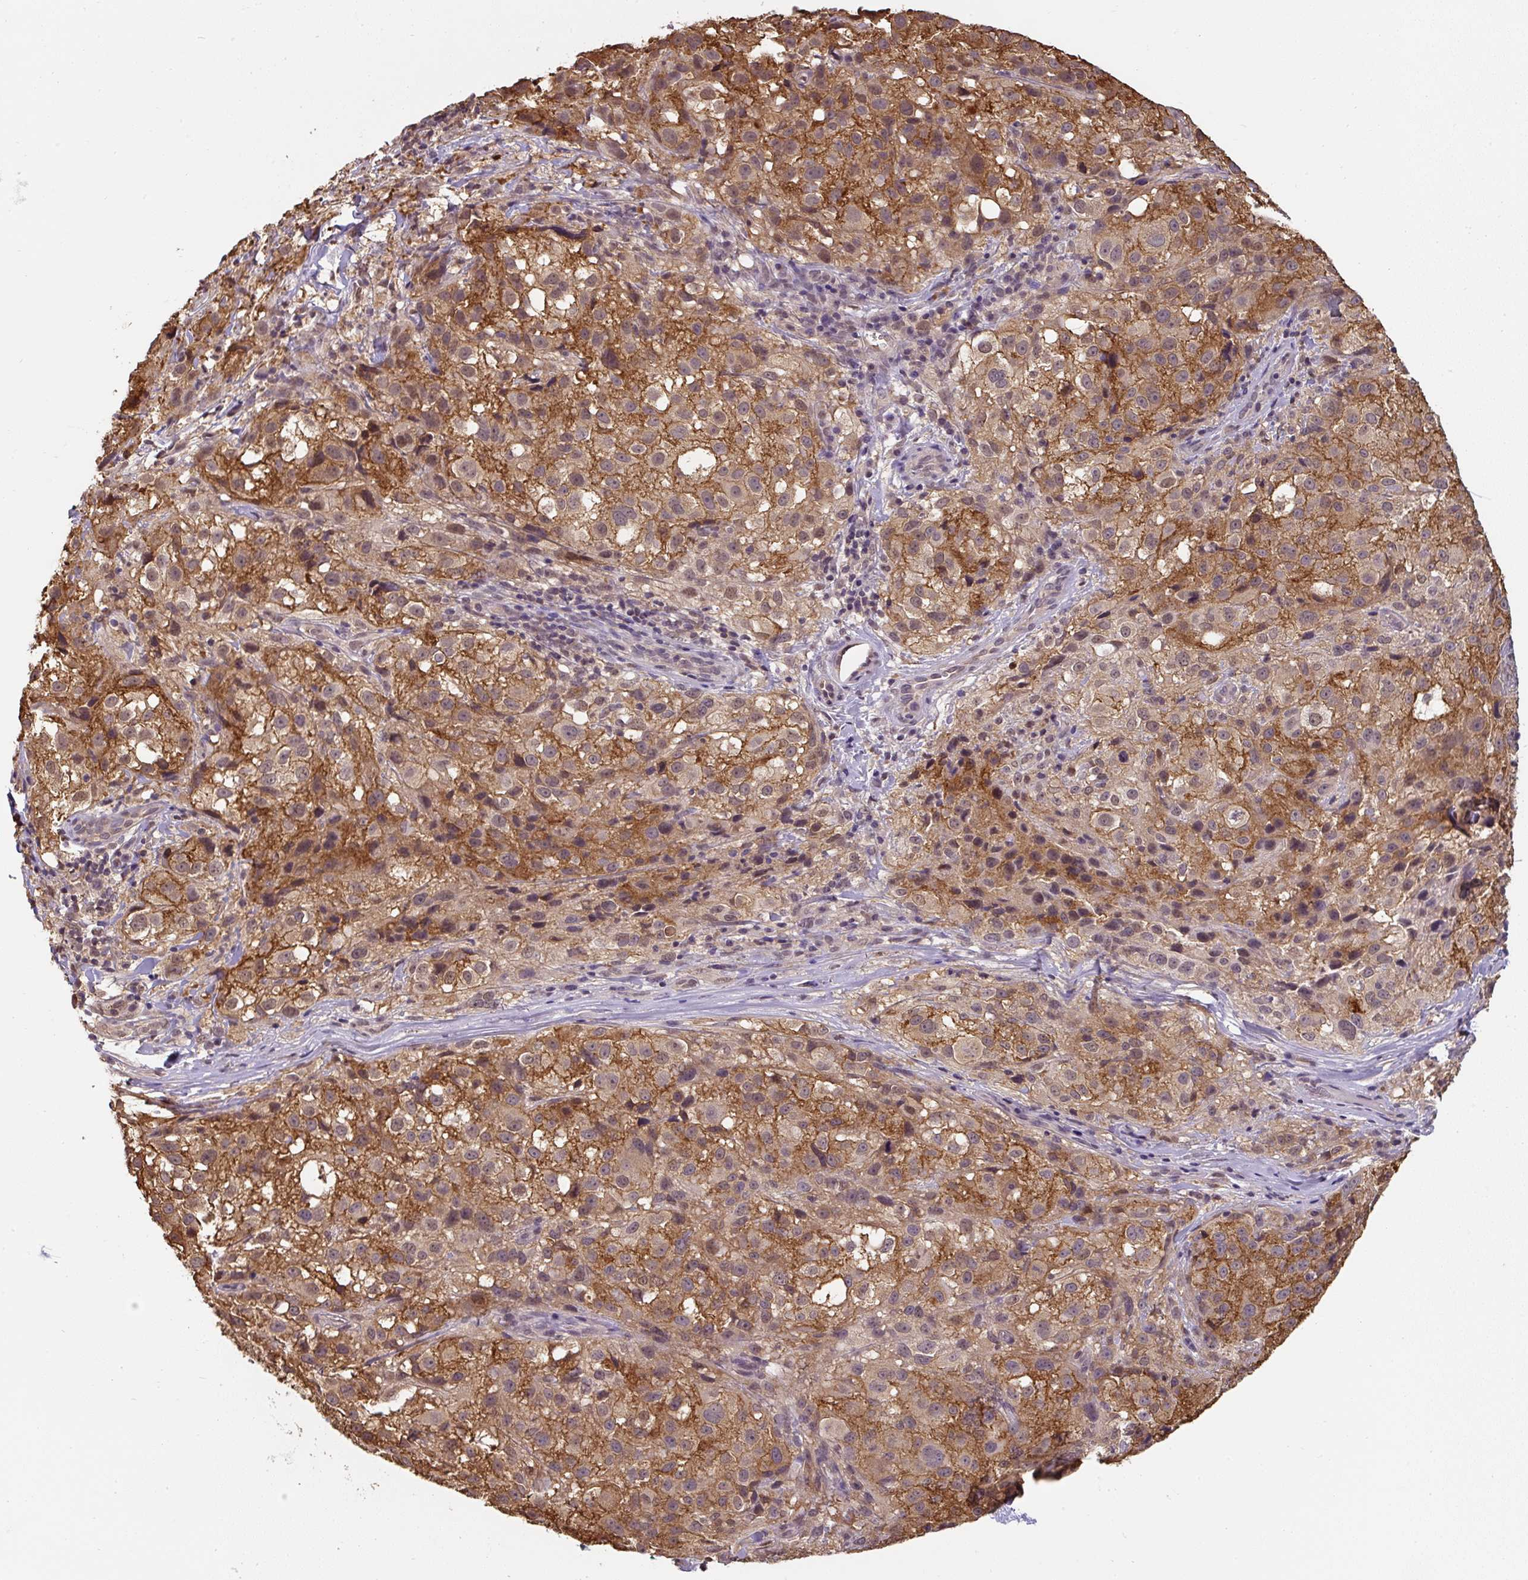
{"staining": {"intensity": "moderate", "quantity": ">75%", "location": "cytoplasmic/membranous"}, "tissue": "melanoma", "cell_type": "Tumor cells", "image_type": "cancer", "snomed": [{"axis": "morphology", "description": "Necrosis, NOS"}, {"axis": "morphology", "description": "Malignant melanoma, NOS"}, {"axis": "topography", "description": "Skin"}], "caption": "Human malignant melanoma stained for a protein (brown) reveals moderate cytoplasmic/membranous positive expression in approximately >75% of tumor cells.", "gene": "ST13", "patient": {"sex": "female", "age": 87}}